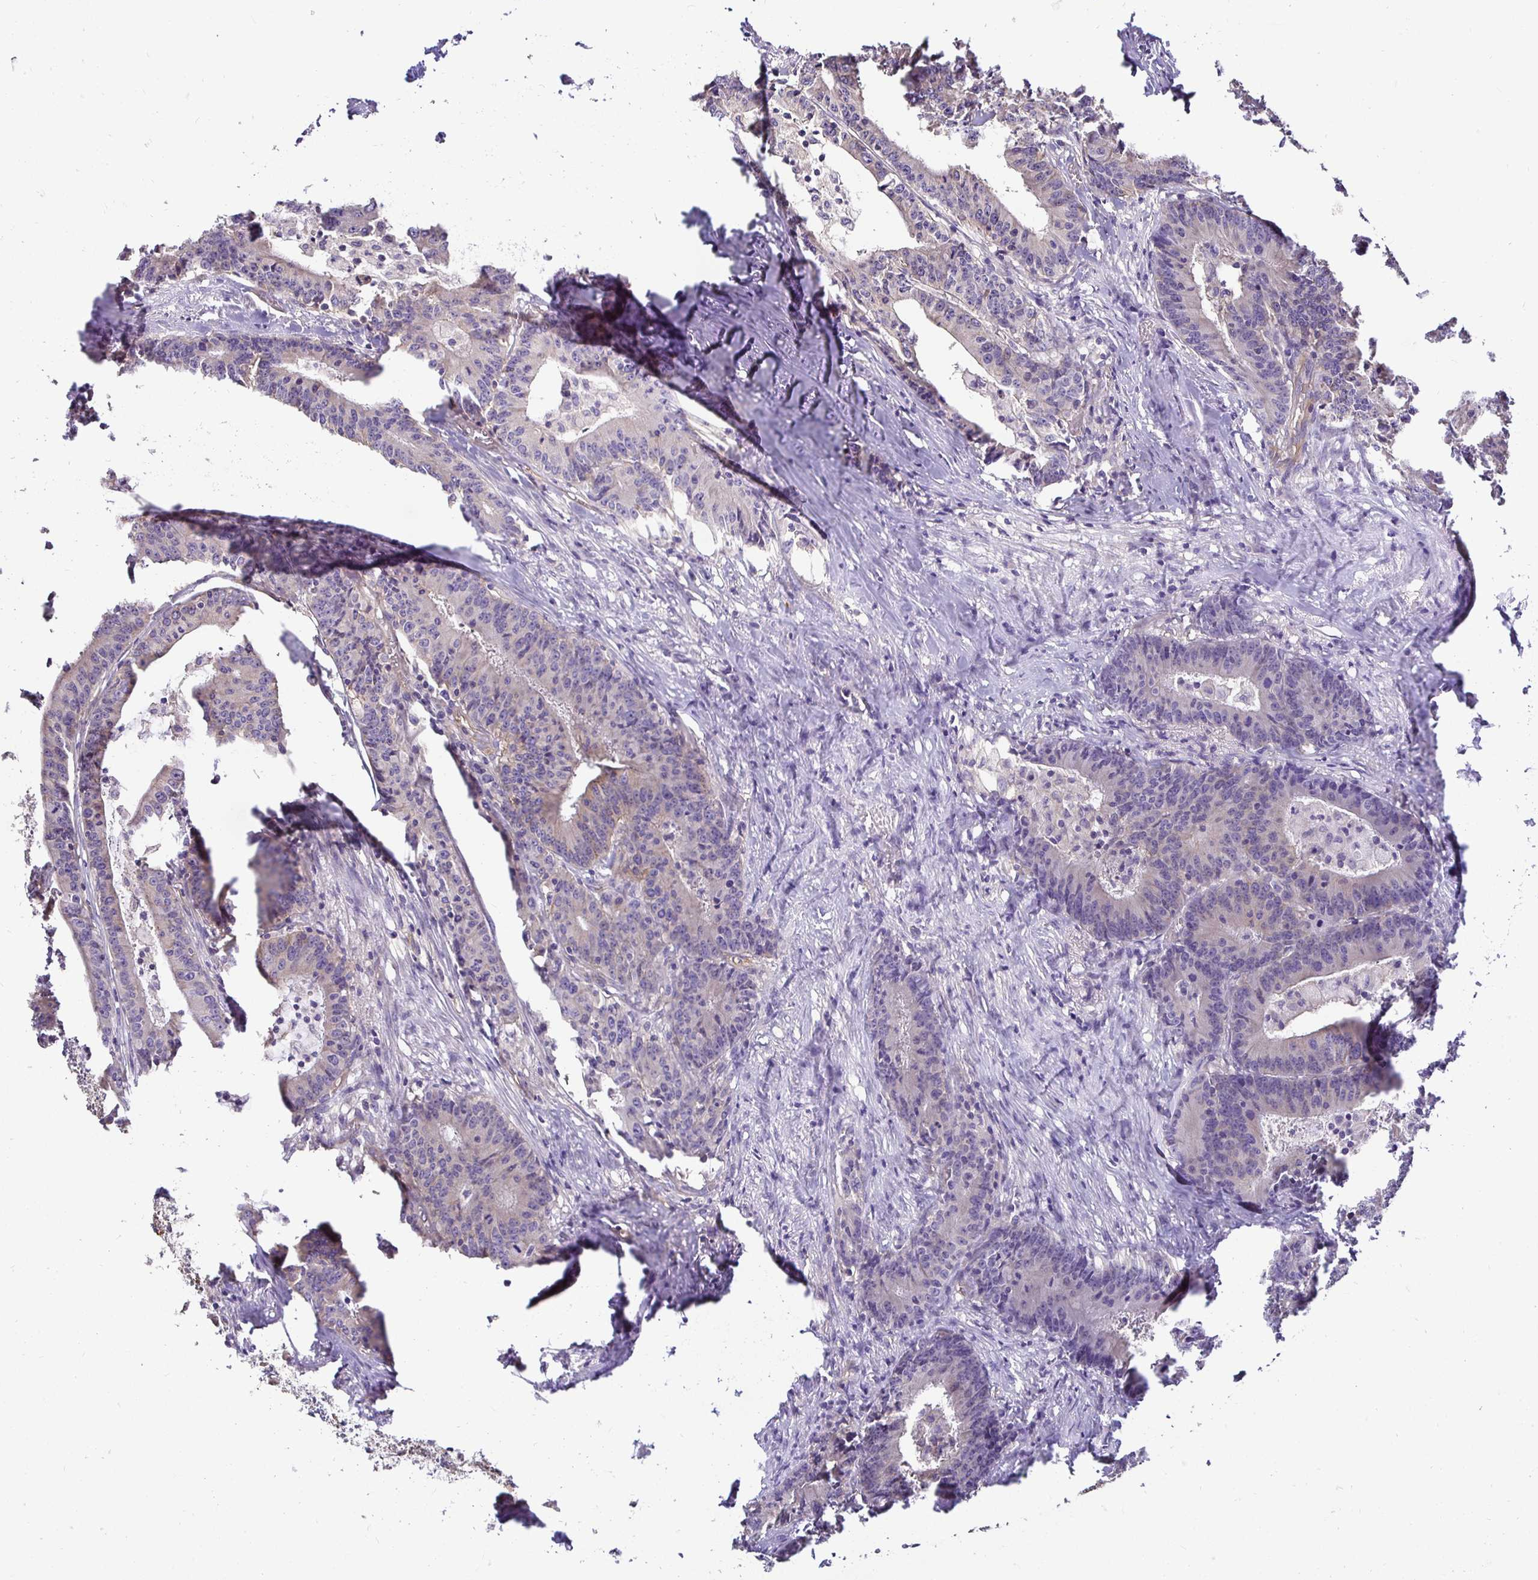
{"staining": {"intensity": "negative", "quantity": "none", "location": "none"}, "tissue": "colorectal cancer", "cell_type": "Tumor cells", "image_type": "cancer", "snomed": [{"axis": "morphology", "description": "Adenocarcinoma, NOS"}, {"axis": "topography", "description": "Colon"}], "caption": "An image of human adenocarcinoma (colorectal) is negative for staining in tumor cells. (DAB IHC with hematoxylin counter stain).", "gene": "SLC9A1", "patient": {"sex": "female", "age": 78}}